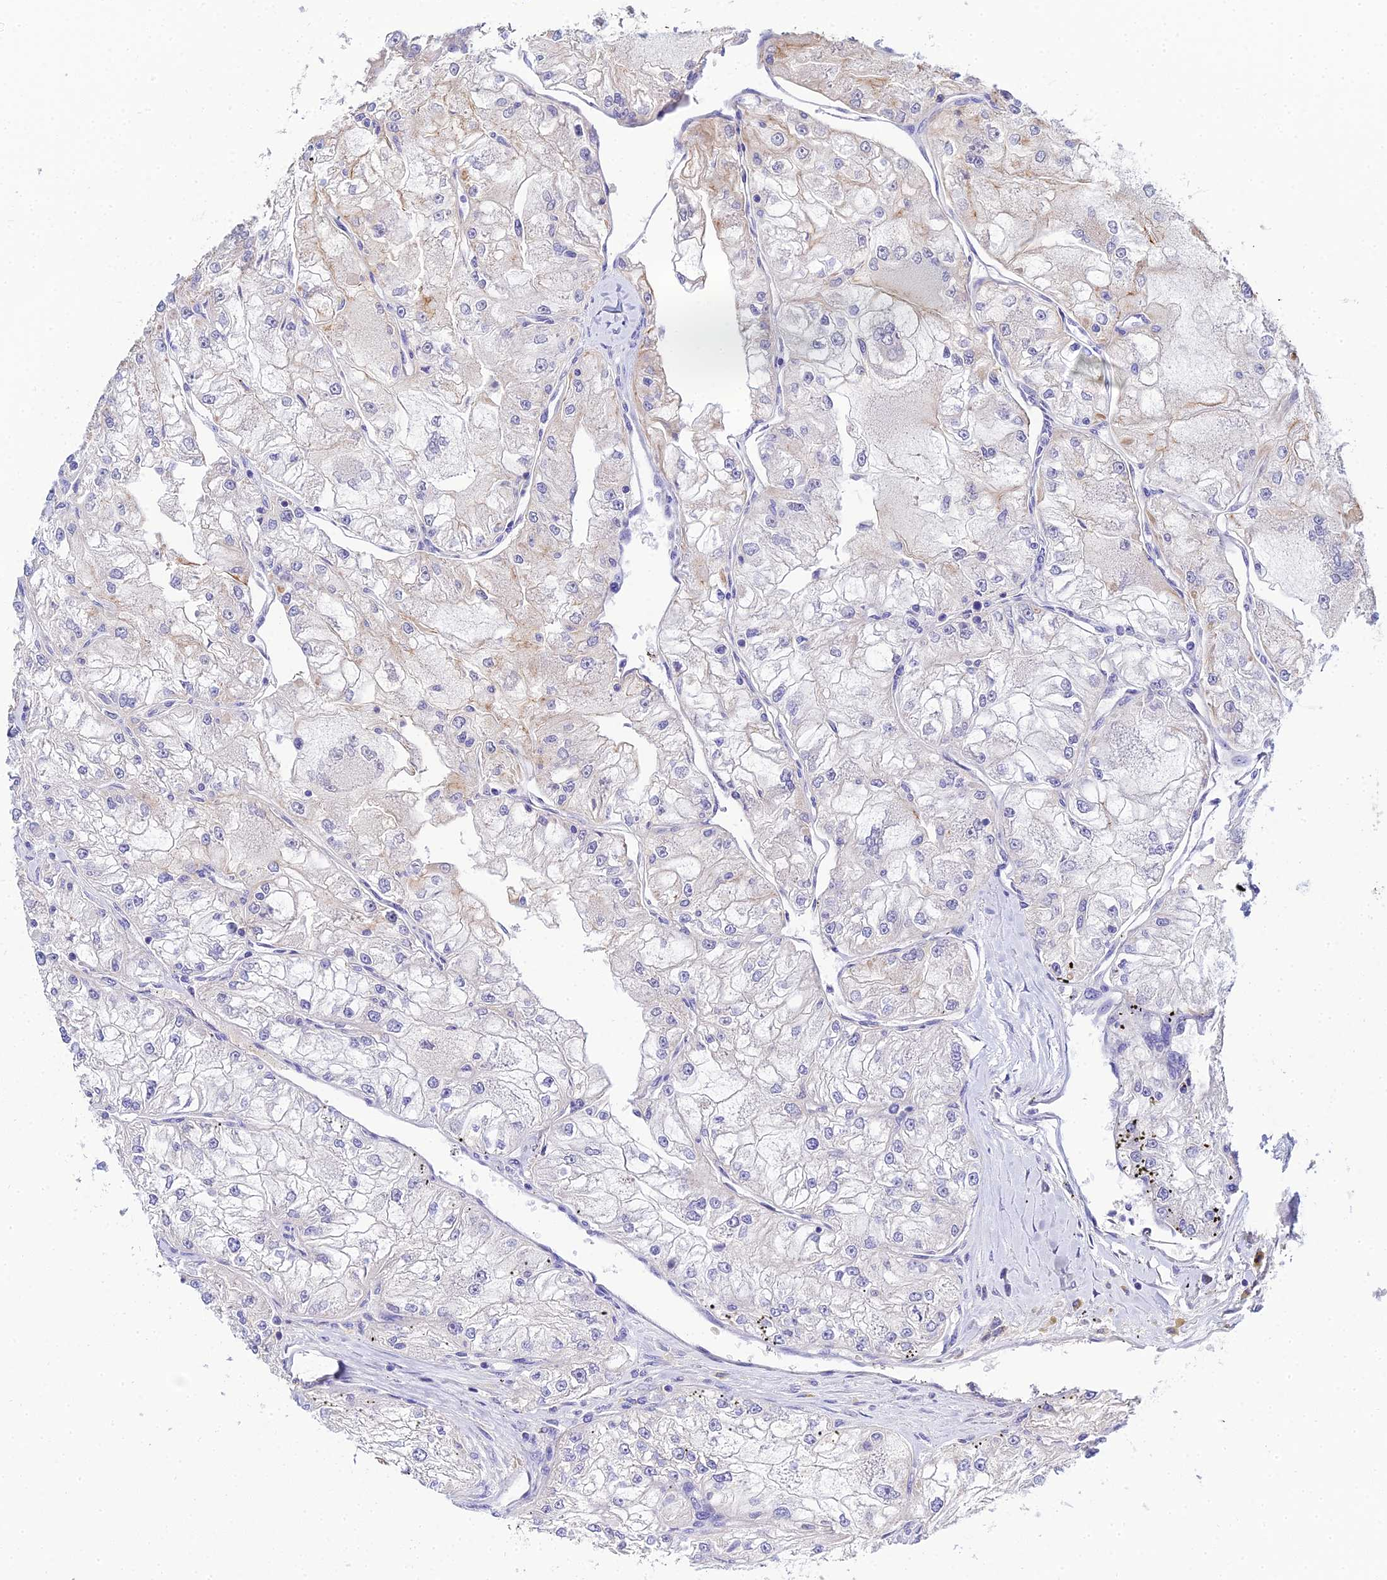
{"staining": {"intensity": "weak", "quantity": "<25%", "location": "cytoplasmic/membranous"}, "tissue": "renal cancer", "cell_type": "Tumor cells", "image_type": "cancer", "snomed": [{"axis": "morphology", "description": "Adenocarcinoma, NOS"}, {"axis": "topography", "description": "Kidney"}], "caption": "High power microscopy image of an immunohistochemistry (IHC) micrograph of renal cancer (adenocarcinoma), revealing no significant expression in tumor cells.", "gene": "ZXDA", "patient": {"sex": "female", "age": 72}}